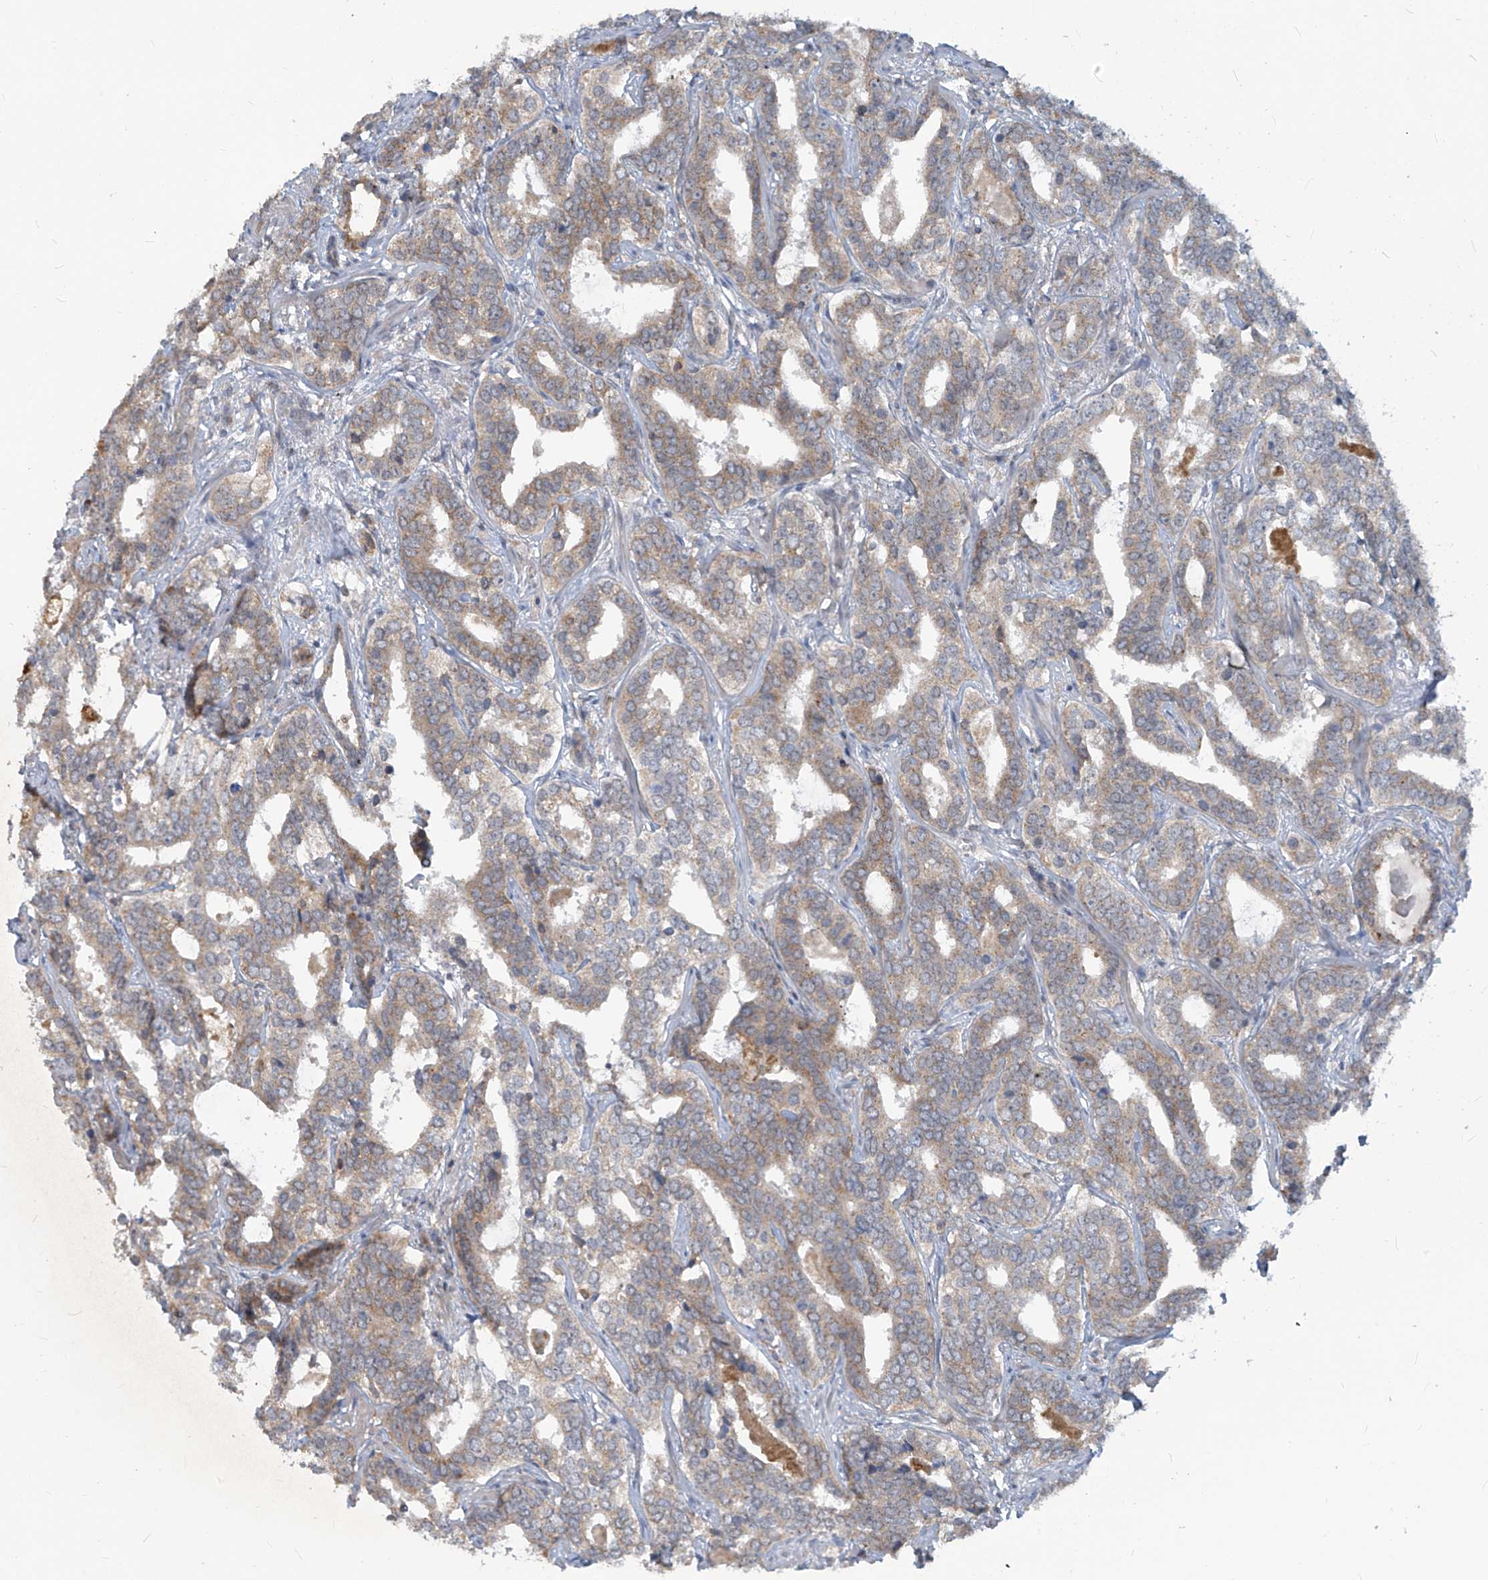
{"staining": {"intensity": "moderate", "quantity": ">75%", "location": "cytoplasmic/membranous"}, "tissue": "prostate cancer", "cell_type": "Tumor cells", "image_type": "cancer", "snomed": [{"axis": "morphology", "description": "Adenocarcinoma, High grade"}, {"axis": "topography", "description": "Prostate"}], "caption": "Immunohistochemistry staining of prostate high-grade adenocarcinoma, which demonstrates medium levels of moderate cytoplasmic/membranous expression in about >75% of tumor cells indicating moderate cytoplasmic/membranous protein expression. The staining was performed using DAB (3,3'-diaminobenzidine) (brown) for protein detection and nuclei were counterstained in hematoxylin (blue).", "gene": "PARVG", "patient": {"sex": "male", "age": 62}}